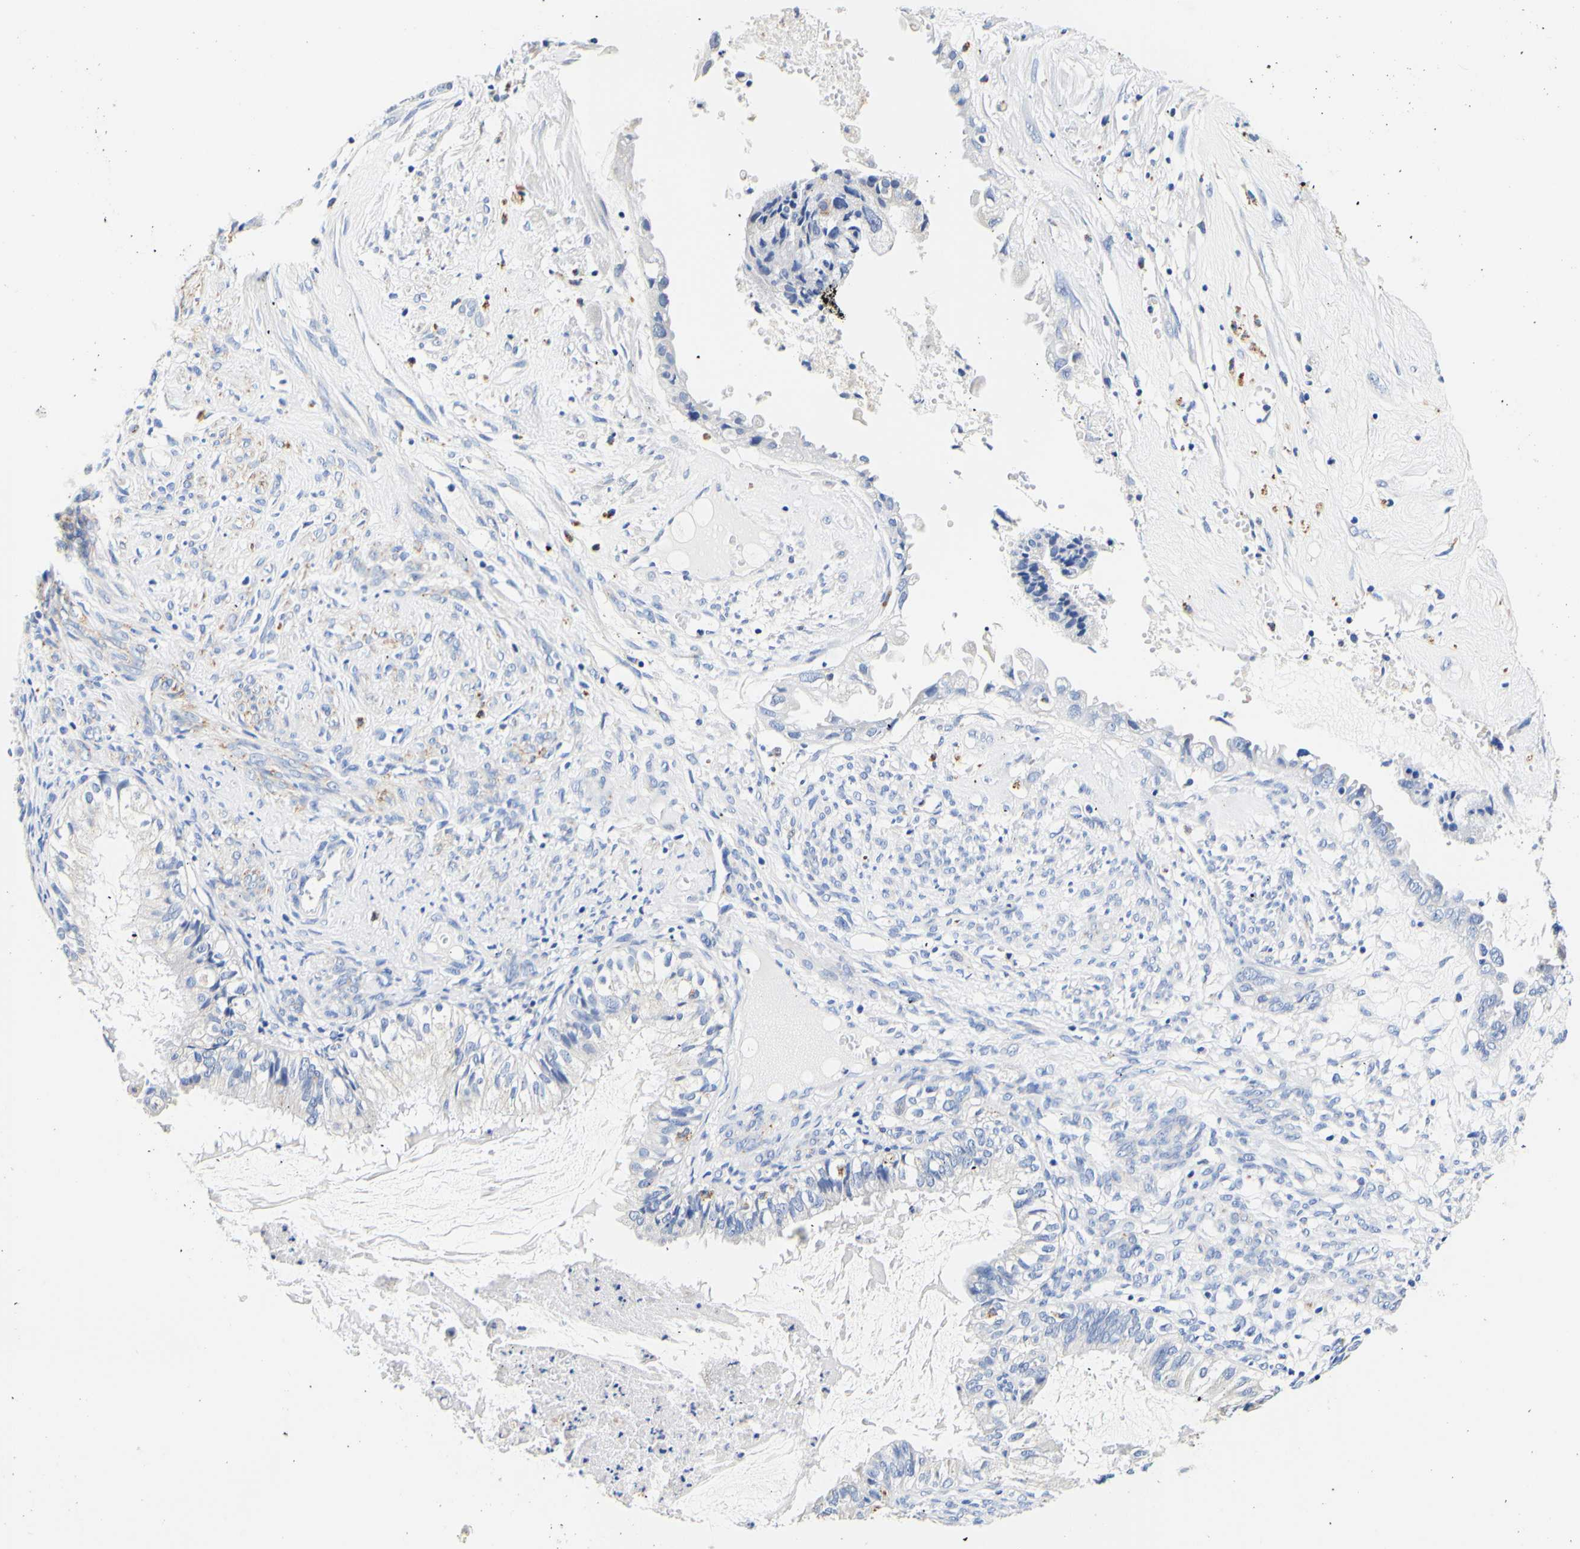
{"staining": {"intensity": "weak", "quantity": "<25%", "location": "cytoplasmic/membranous"}, "tissue": "cervical cancer", "cell_type": "Tumor cells", "image_type": "cancer", "snomed": [{"axis": "morphology", "description": "Normal tissue, NOS"}, {"axis": "morphology", "description": "Adenocarcinoma, NOS"}, {"axis": "topography", "description": "Cervix"}, {"axis": "topography", "description": "Endometrium"}], "caption": "Immunohistochemistry (IHC) image of human cervical adenocarcinoma stained for a protein (brown), which shows no staining in tumor cells. Brightfield microscopy of immunohistochemistry stained with DAB (3,3'-diaminobenzidine) (brown) and hematoxylin (blue), captured at high magnification.", "gene": "CAMK4", "patient": {"sex": "female", "age": 86}}